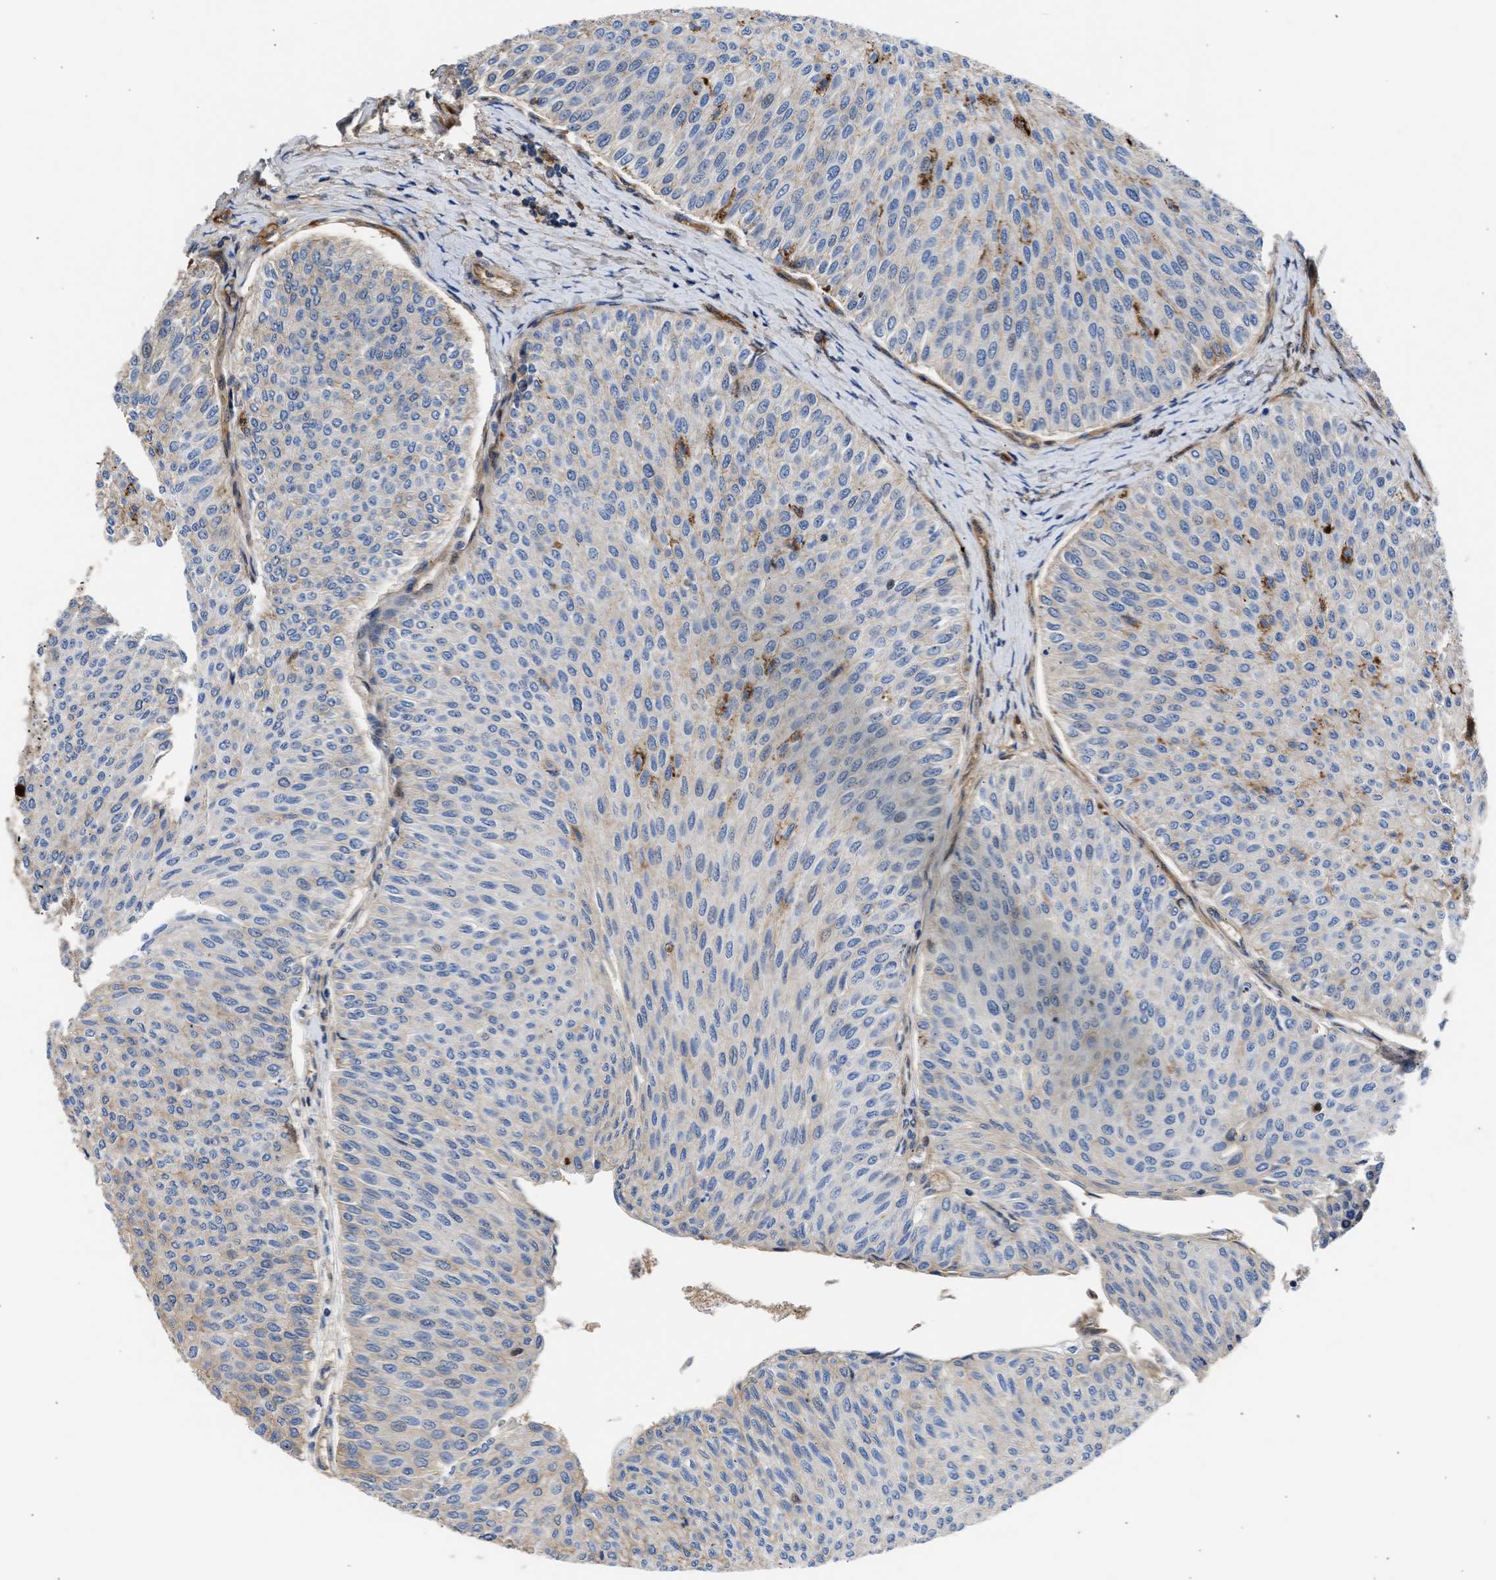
{"staining": {"intensity": "weak", "quantity": "<25%", "location": "cytoplasmic/membranous"}, "tissue": "urothelial cancer", "cell_type": "Tumor cells", "image_type": "cancer", "snomed": [{"axis": "morphology", "description": "Urothelial carcinoma, Low grade"}, {"axis": "topography", "description": "Urinary bladder"}], "caption": "A histopathology image of urothelial carcinoma (low-grade) stained for a protein shows no brown staining in tumor cells. (Immunohistochemistry, brightfield microscopy, high magnification).", "gene": "MAS1L", "patient": {"sex": "male", "age": 78}}